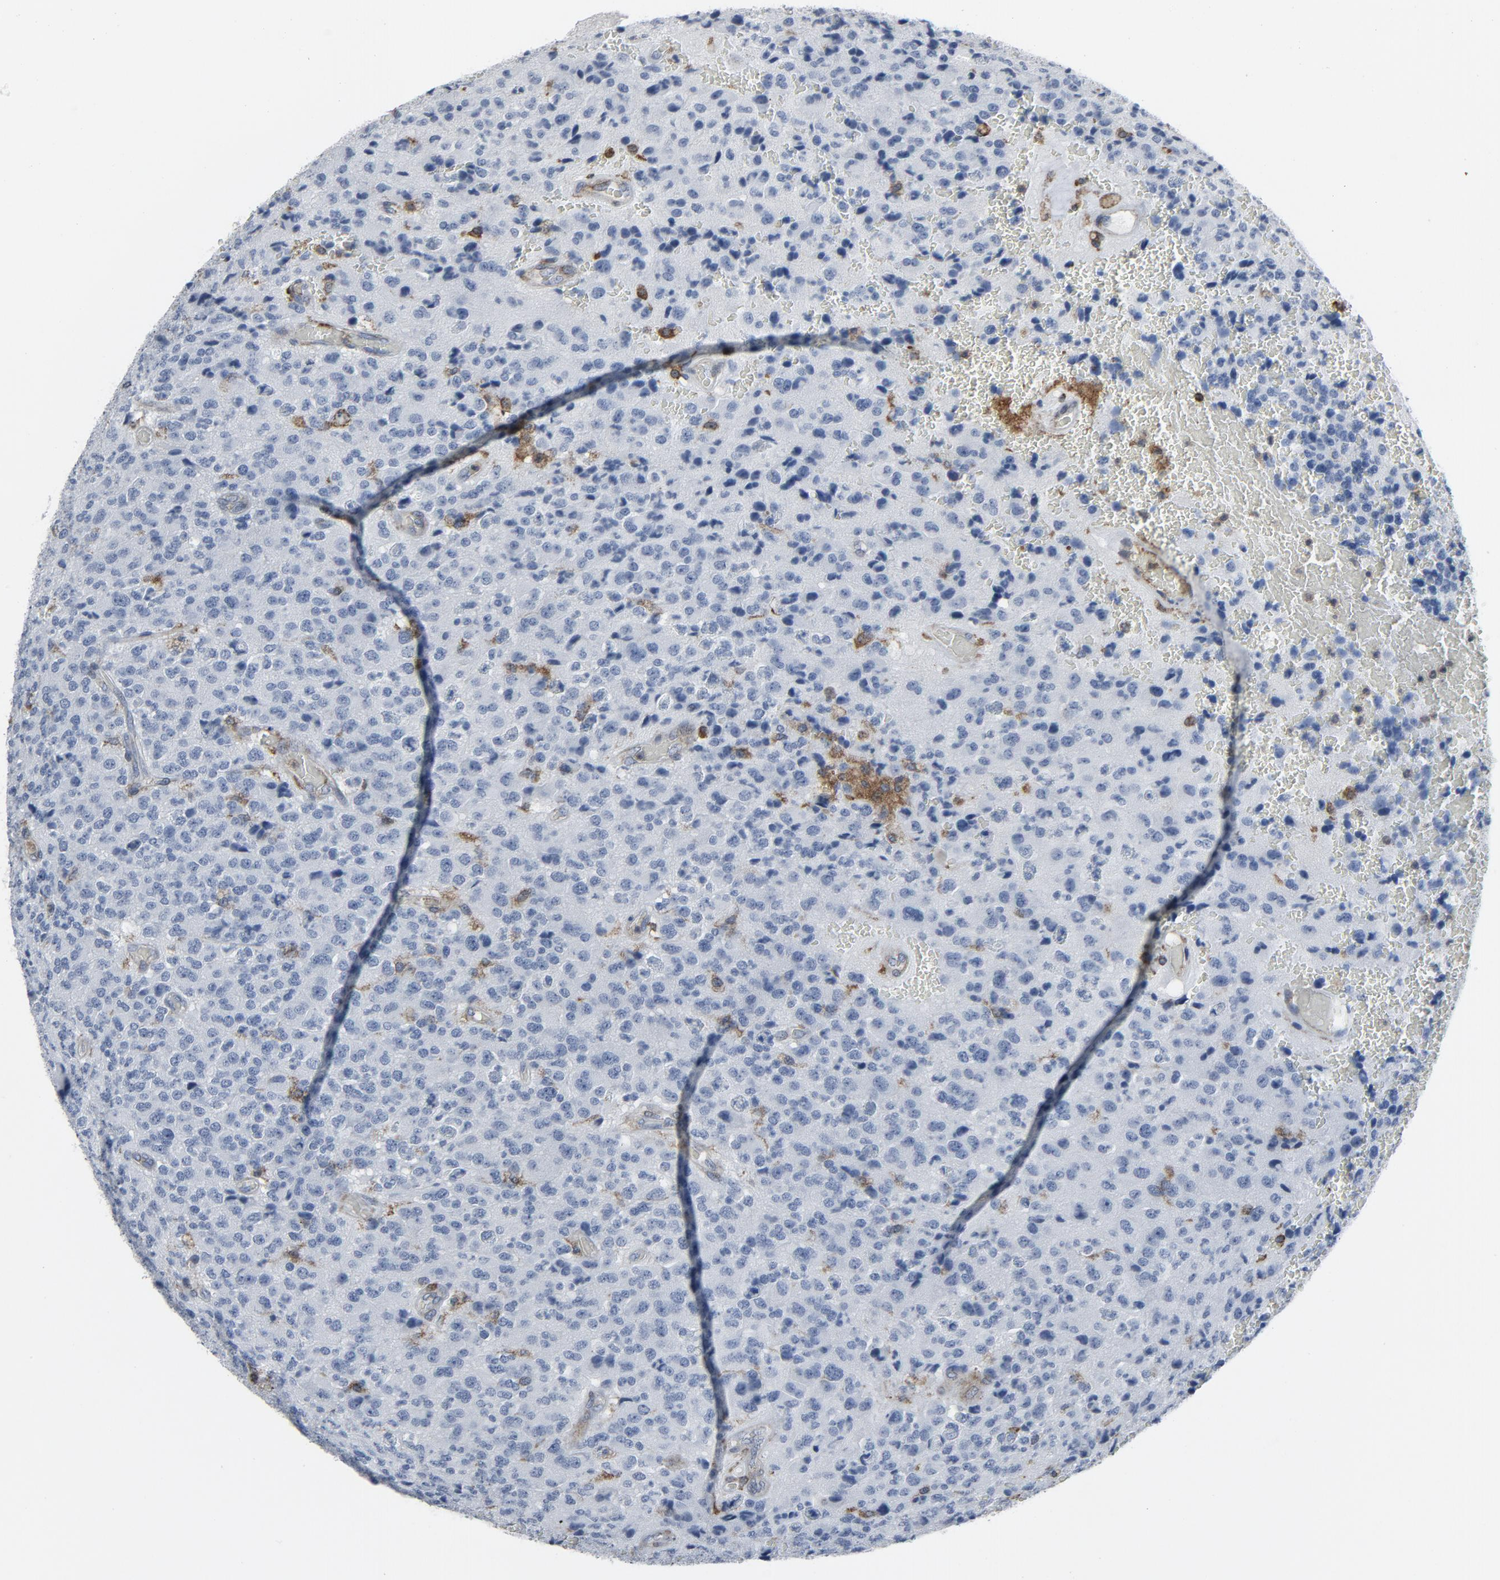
{"staining": {"intensity": "negative", "quantity": "none", "location": "none"}, "tissue": "glioma", "cell_type": "Tumor cells", "image_type": "cancer", "snomed": [{"axis": "morphology", "description": "Glioma, malignant, High grade"}, {"axis": "topography", "description": "pancreas cauda"}], "caption": "The histopathology image reveals no staining of tumor cells in malignant glioma (high-grade).", "gene": "LCP2", "patient": {"sex": "male", "age": 60}}